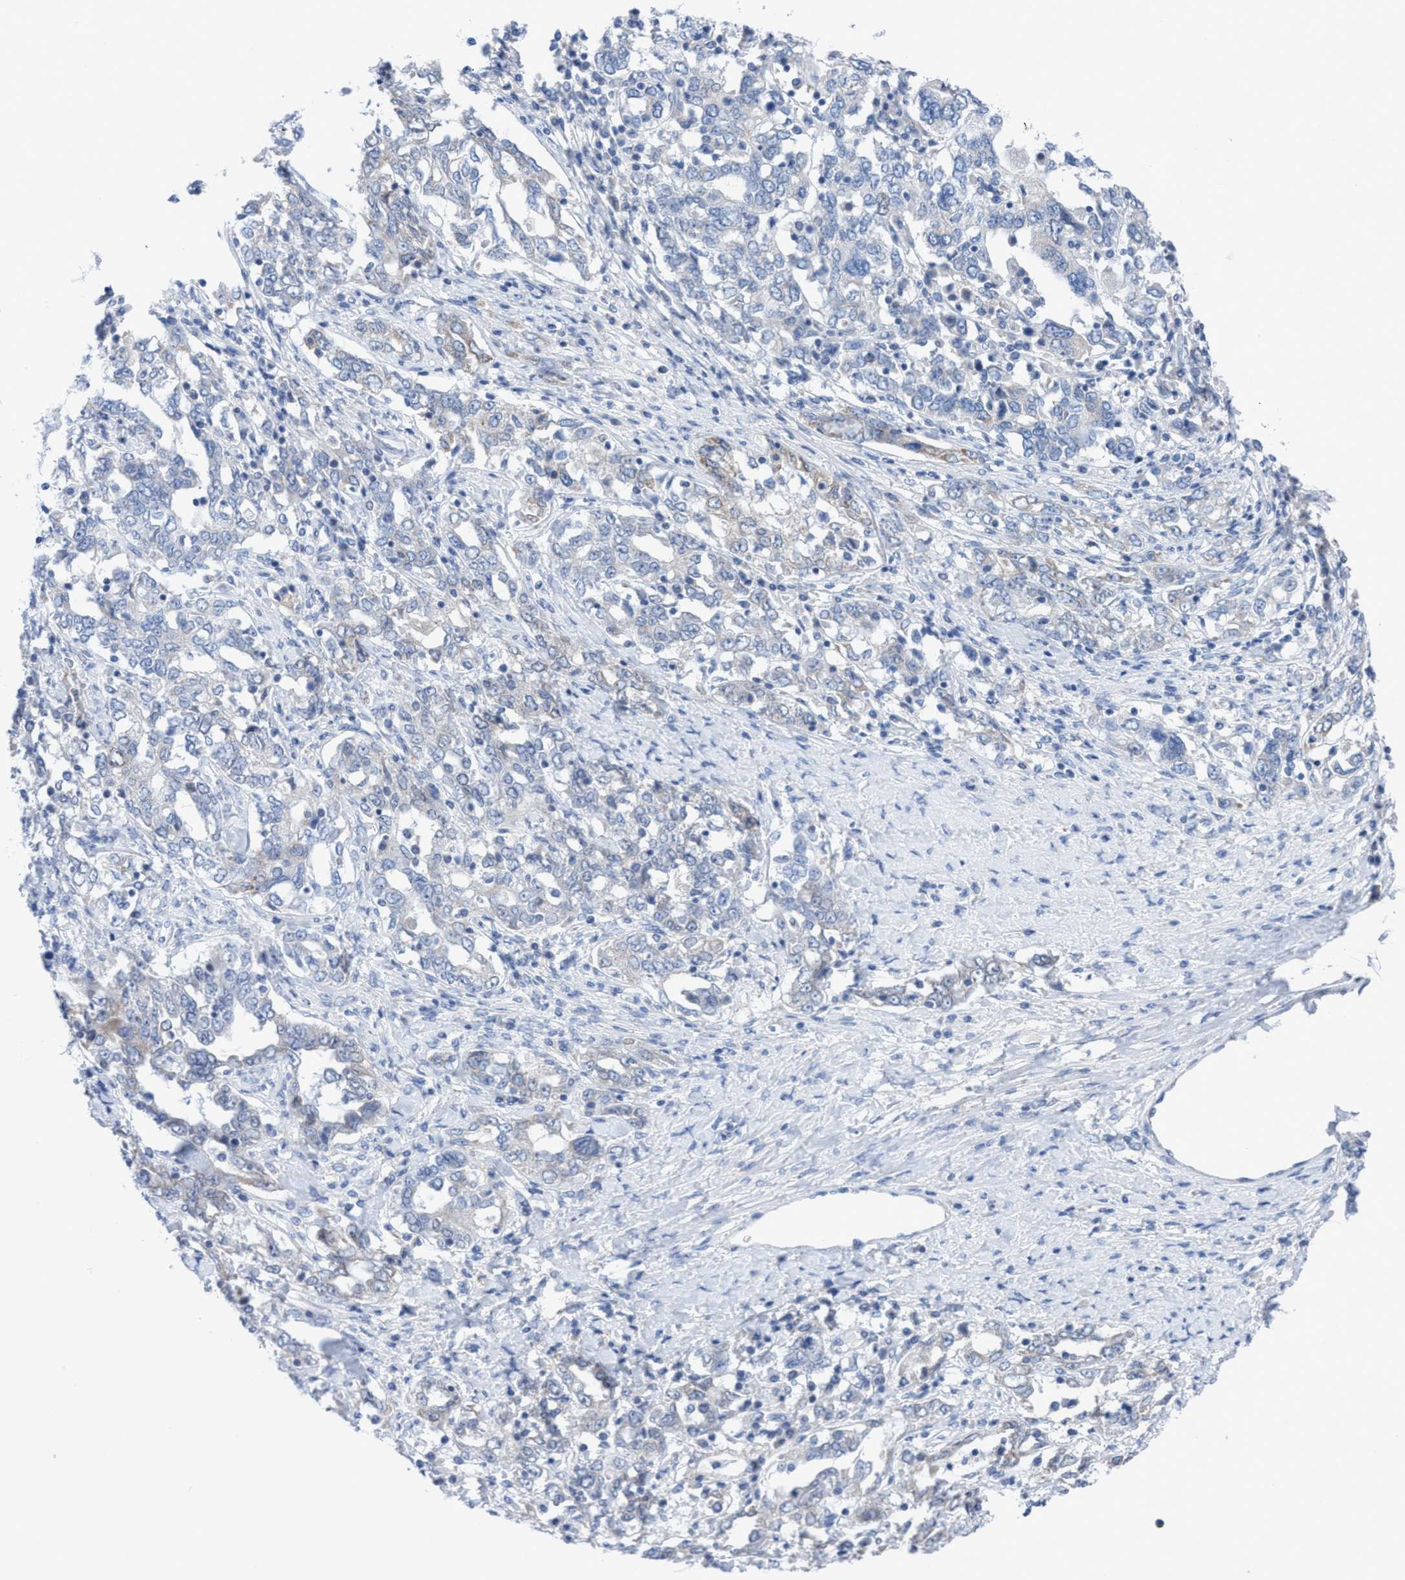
{"staining": {"intensity": "negative", "quantity": "none", "location": "none"}, "tissue": "ovarian cancer", "cell_type": "Tumor cells", "image_type": "cancer", "snomed": [{"axis": "morphology", "description": "Carcinoma, endometroid"}, {"axis": "topography", "description": "Ovary"}], "caption": "Immunohistochemistry of ovarian cancer (endometroid carcinoma) shows no positivity in tumor cells. The staining is performed using DAB brown chromogen with nuclei counter-stained in using hematoxylin.", "gene": "RSAD1", "patient": {"sex": "female", "age": 62}}